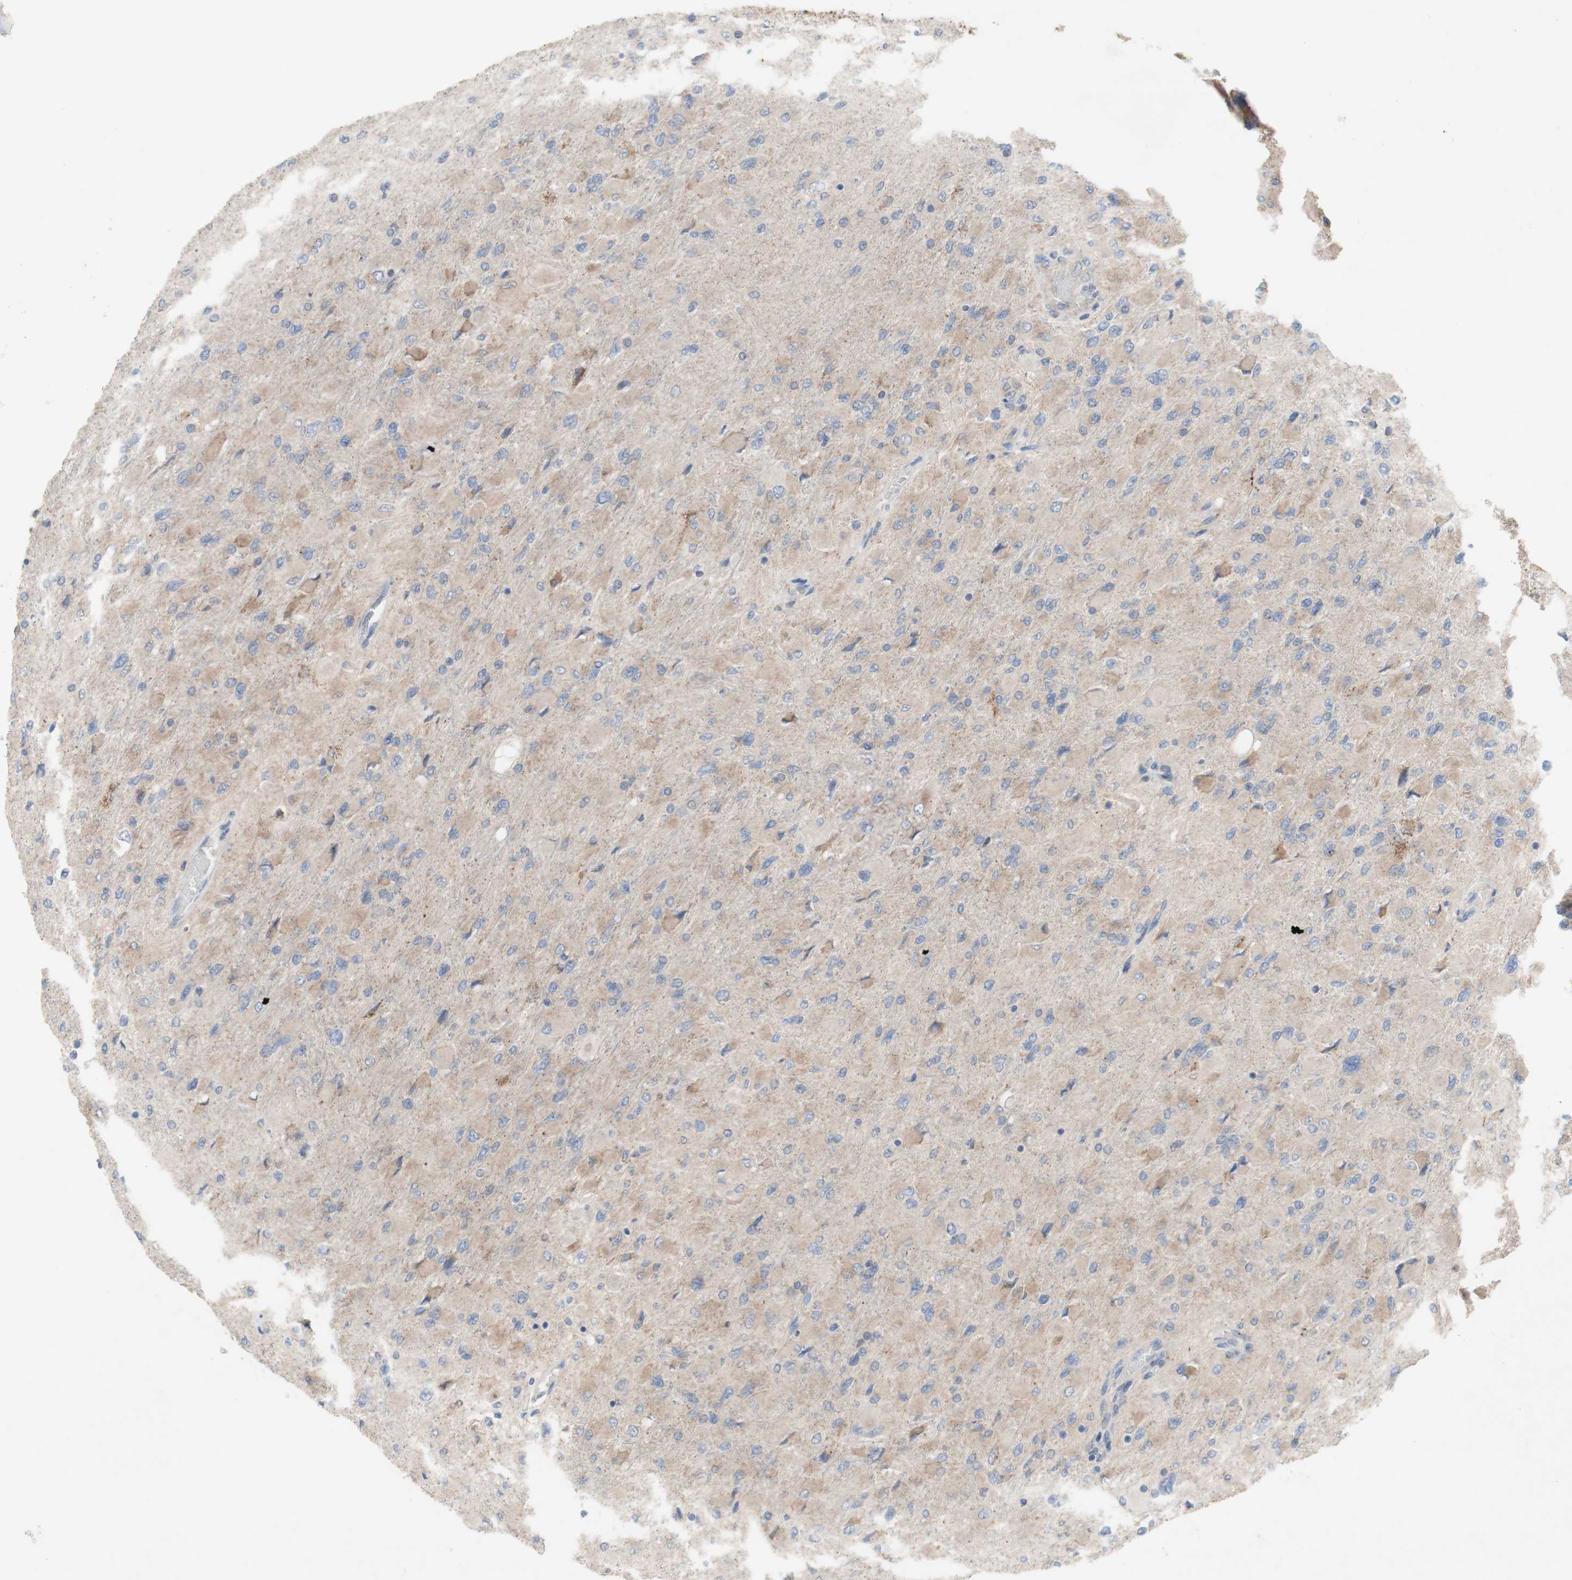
{"staining": {"intensity": "weak", "quantity": ">75%", "location": "cytoplasmic/membranous"}, "tissue": "glioma", "cell_type": "Tumor cells", "image_type": "cancer", "snomed": [{"axis": "morphology", "description": "Glioma, malignant, High grade"}, {"axis": "topography", "description": "Cerebral cortex"}], "caption": "Immunohistochemical staining of glioma displays low levels of weak cytoplasmic/membranous positivity in approximately >75% of tumor cells.", "gene": "TTC14", "patient": {"sex": "female", "age": 36}}